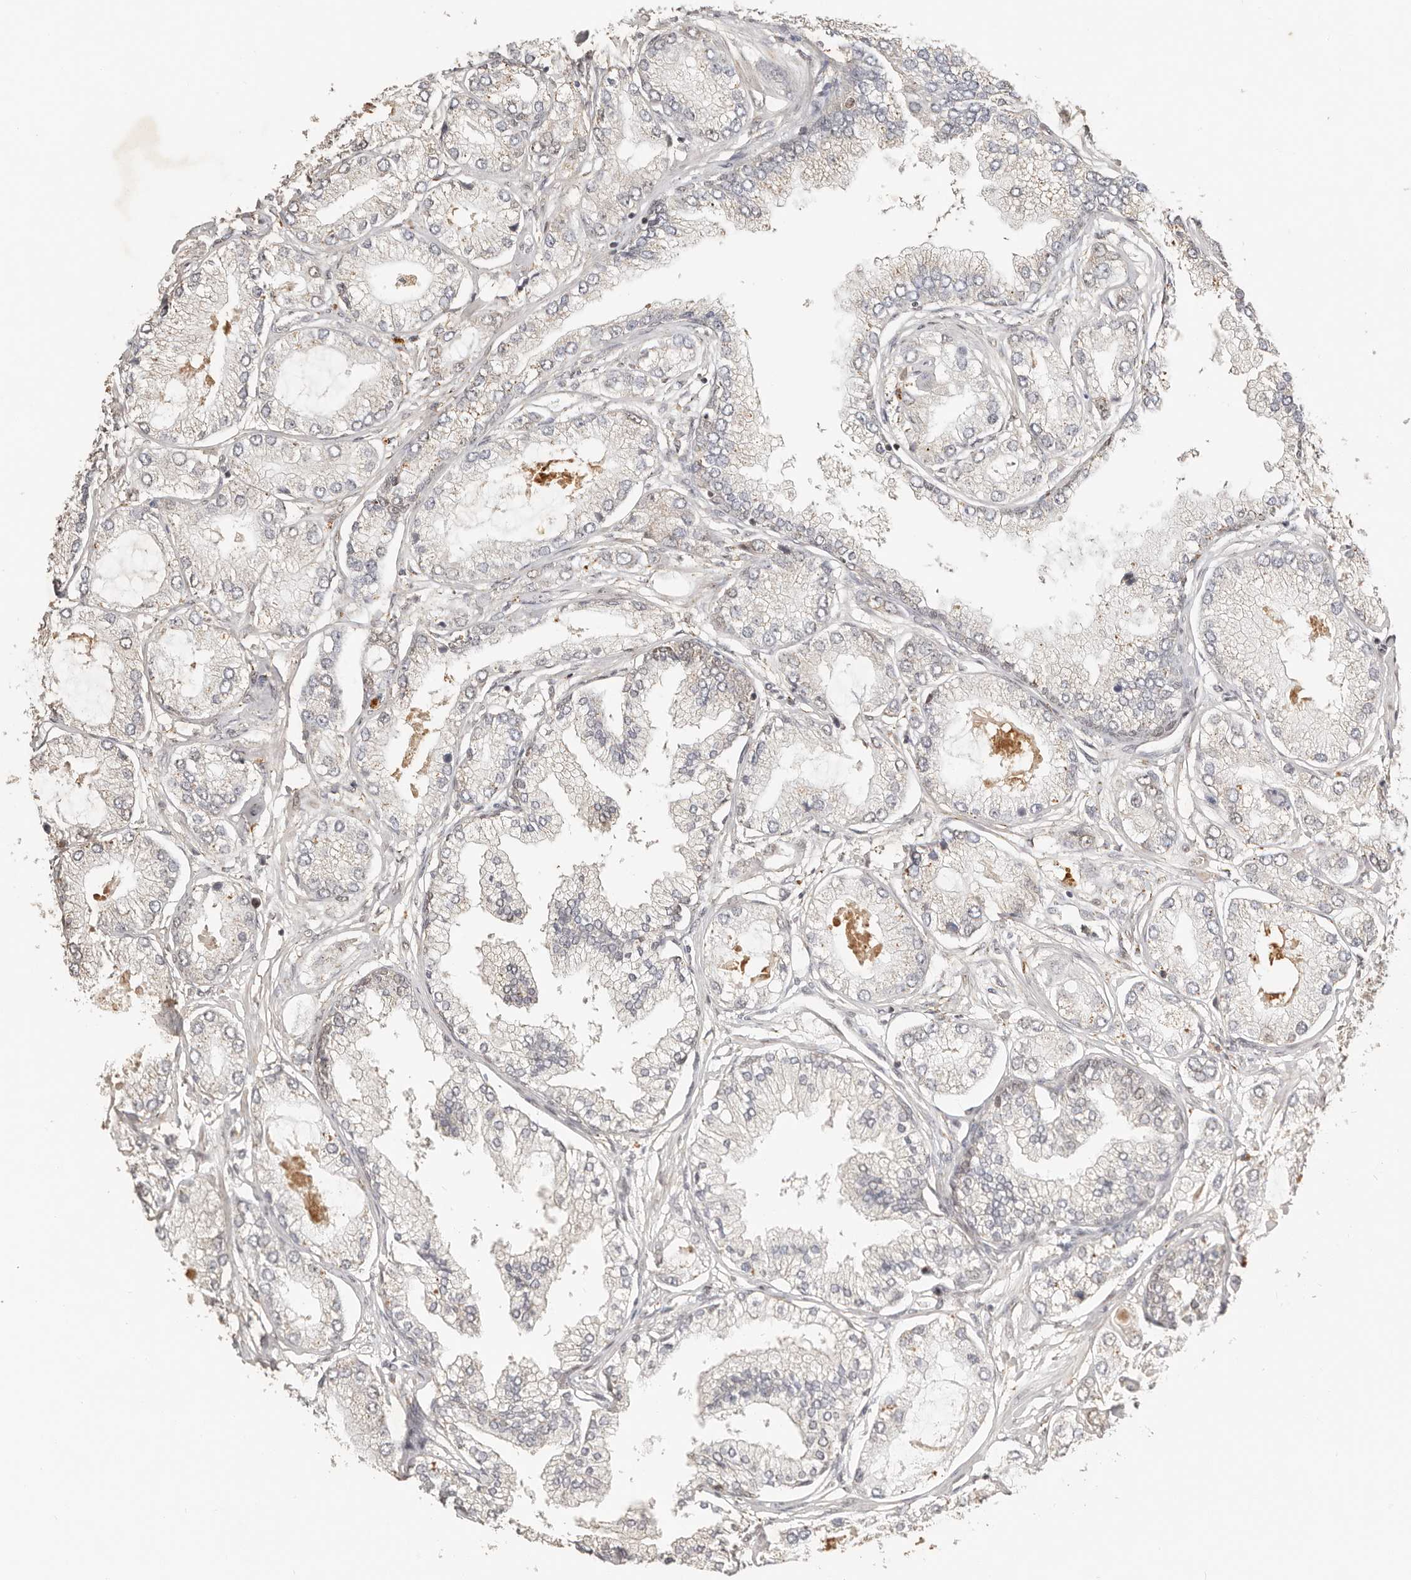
{"staining": {"intensity": "weak", "quantity": "<25%", "location": "cytoplasmic/membranous"}, "tissue": "prostate cancer", "cell_type": "Tumor cells", "image_type": "cancer", "snomed": [{"axis": "morphology", "description": "Adenocarcinoma, Low grade"}, {"axis": "topography", "description": "Prostate"}], "caption": "This image is of adenocarcinoma (low-grade) (prostate) stained with immunohistochemistry (IHC) to label a protein in brown with the nuclei are counter-stained blue. There is no positivity in tumor cells.", "gene": "SEC14L1", "patient": {"sex": "male", "age": 62}}